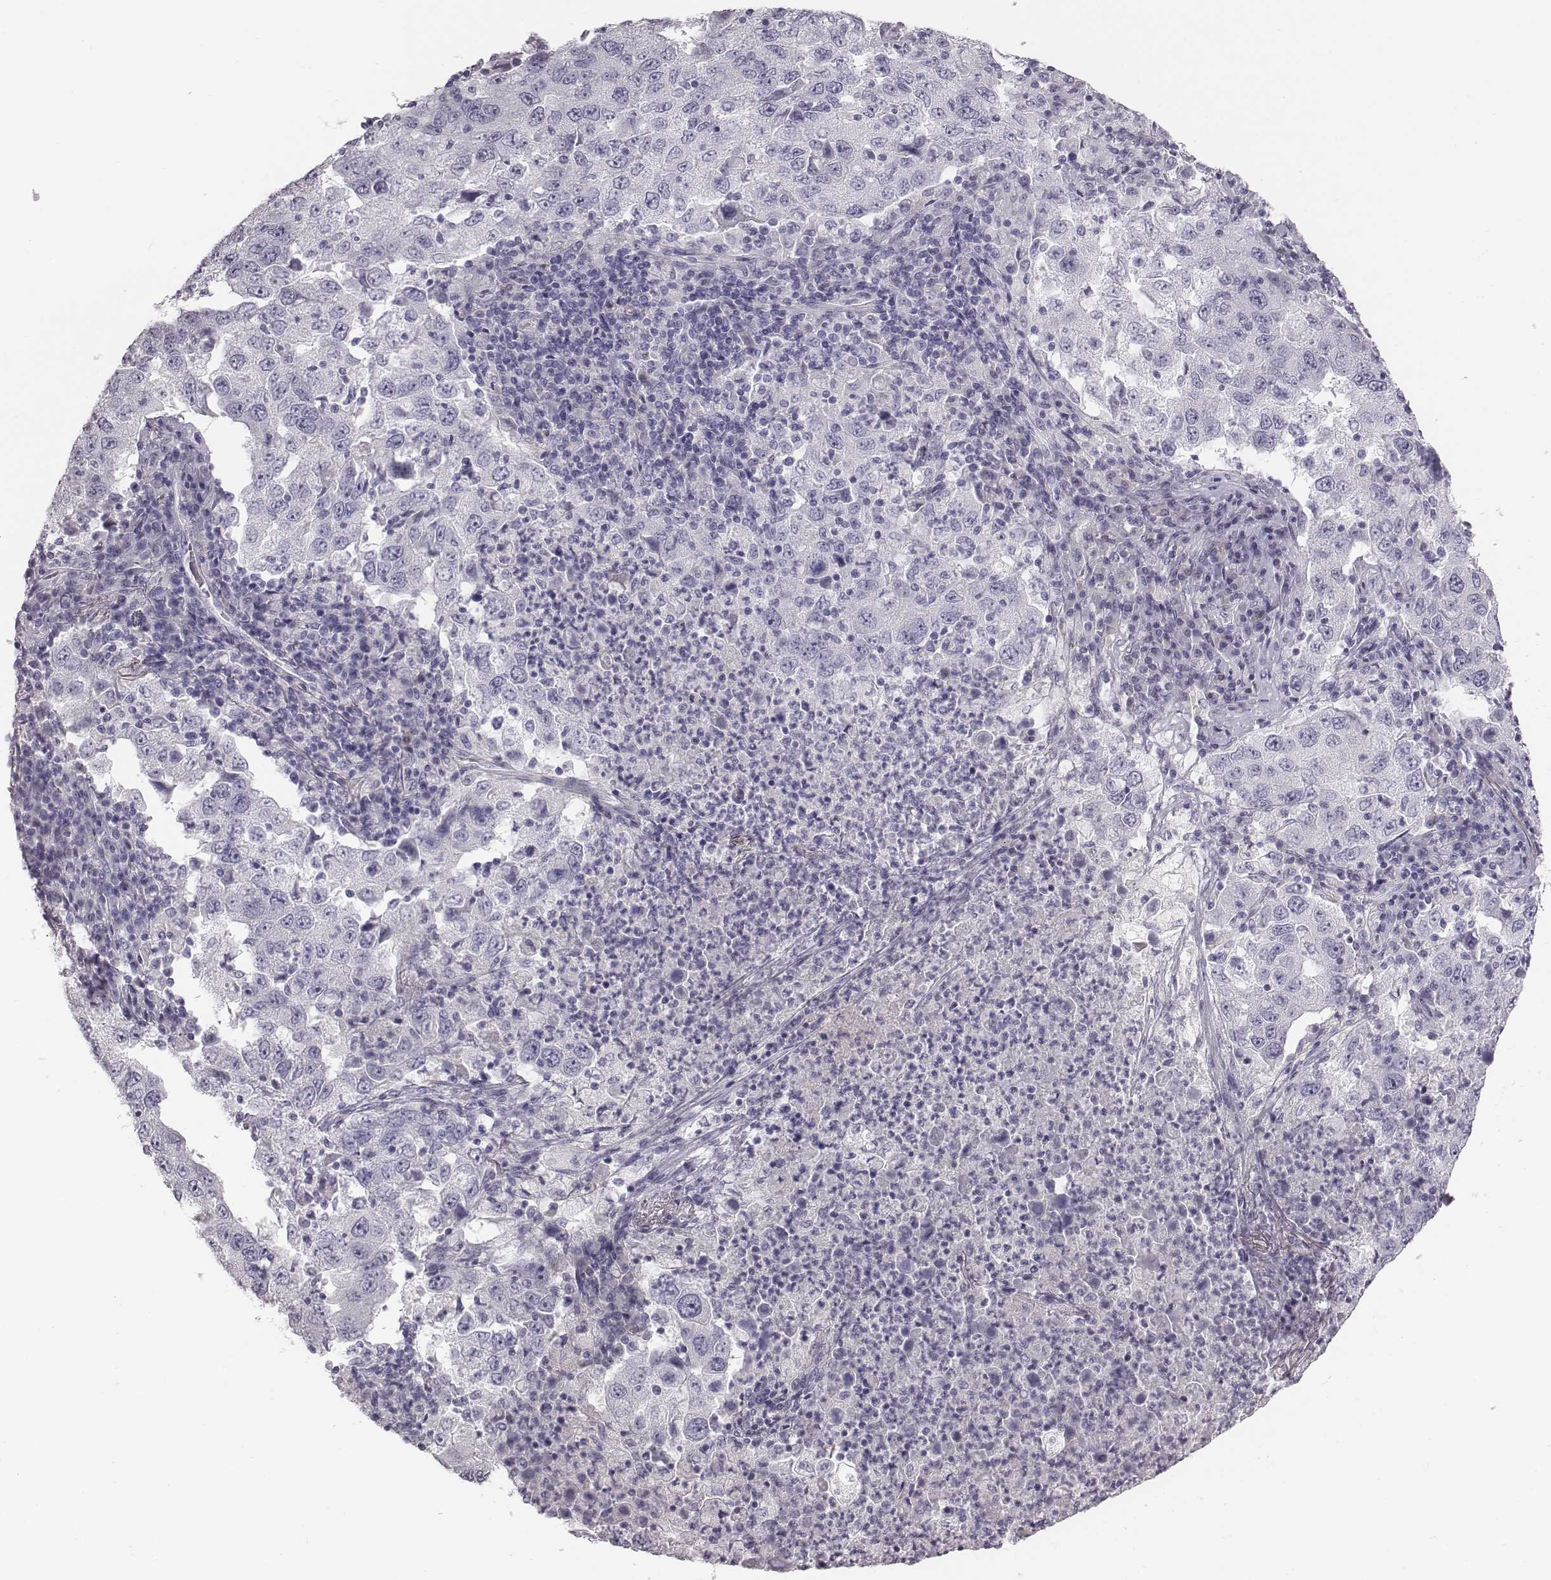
{"staining": {"intensity": "negative", "quantity": "none", "location": "none"}, "tissue": "lung cancer", "cell_type": "Tumor cells", "image_type": "cancer", "snomed": [{"axis": "morphology", "description": "Adenocarcinoma, NOS"}, {"axis": "topography", "description": "Lung"}], "caption": "Tumor cells are negative for protein expression in human adenocarcinoma (lung).", "gene": "CRISP1", "patient": {"sex": "male", "age": 73}}